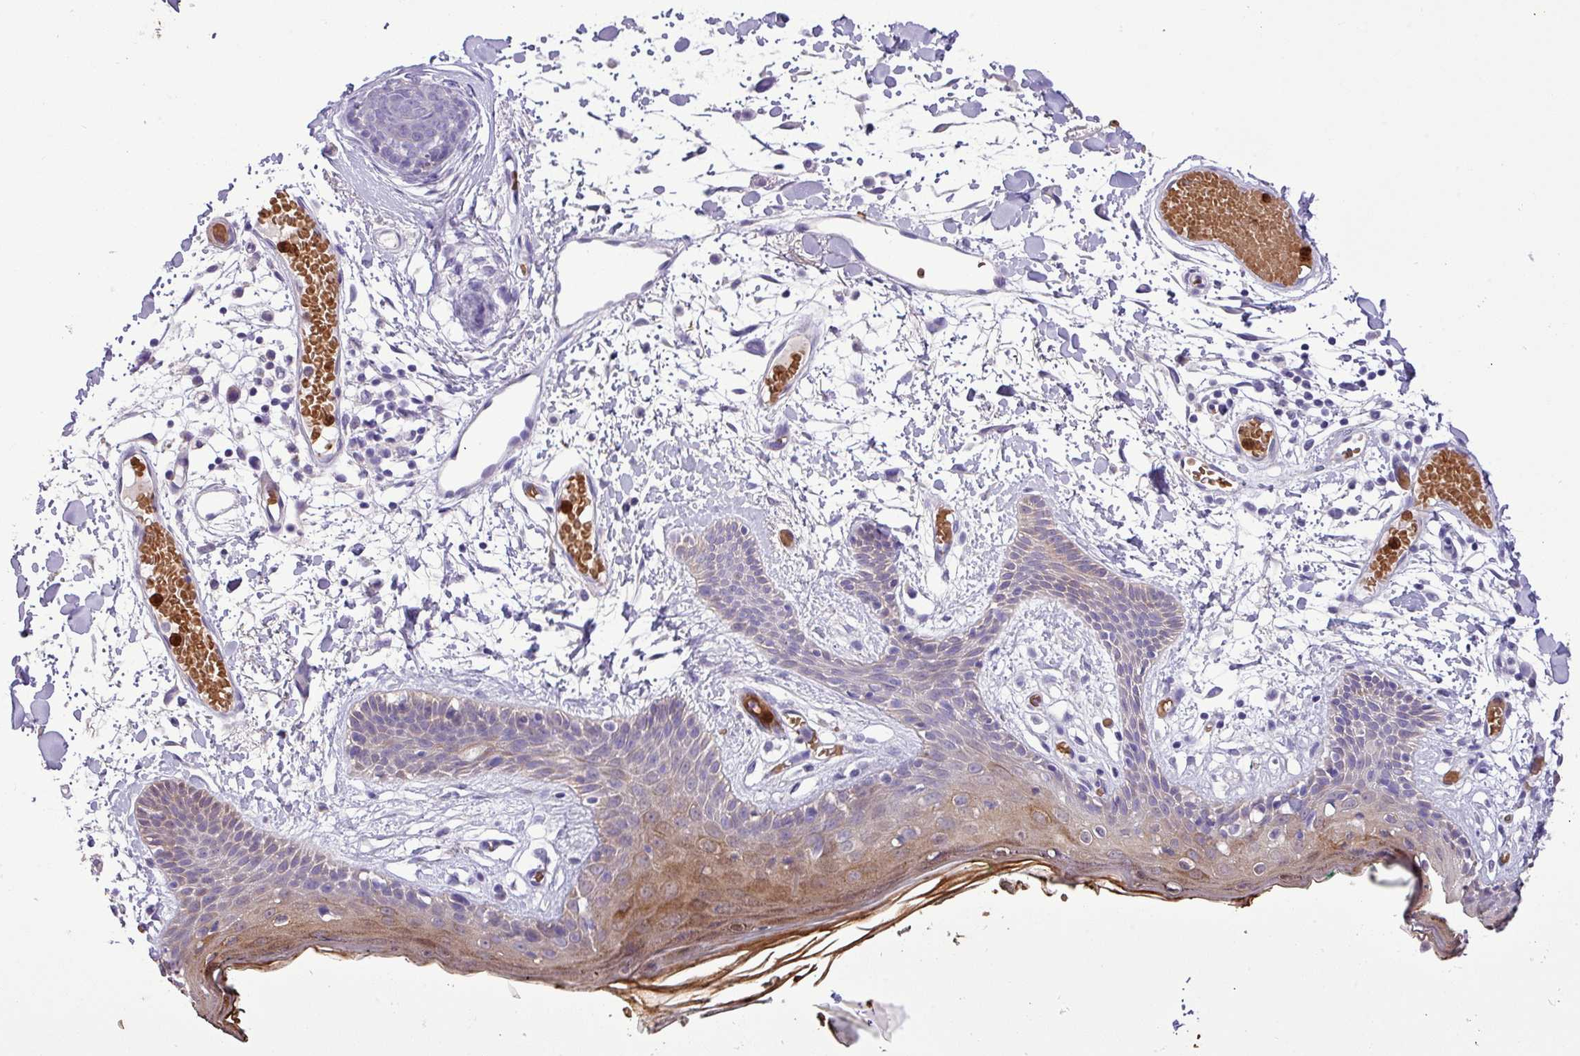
{"staining": {"intensity": "negative", "quantity": "none", "location": "none"}, "tissue": "skin", "cell_type": "Fibroblasts", "image_type": "normal", "snomed": [{"axis": "morphology", "description": "Normal tissue, NOS"}, {"axis": "topography", "description": "Skin"}], "caption": "The histopathology image displays no staining of fibroblasts in benign skin.", "gene": "MGAT4B", "patient": {"sex": "male", "age": 79}}